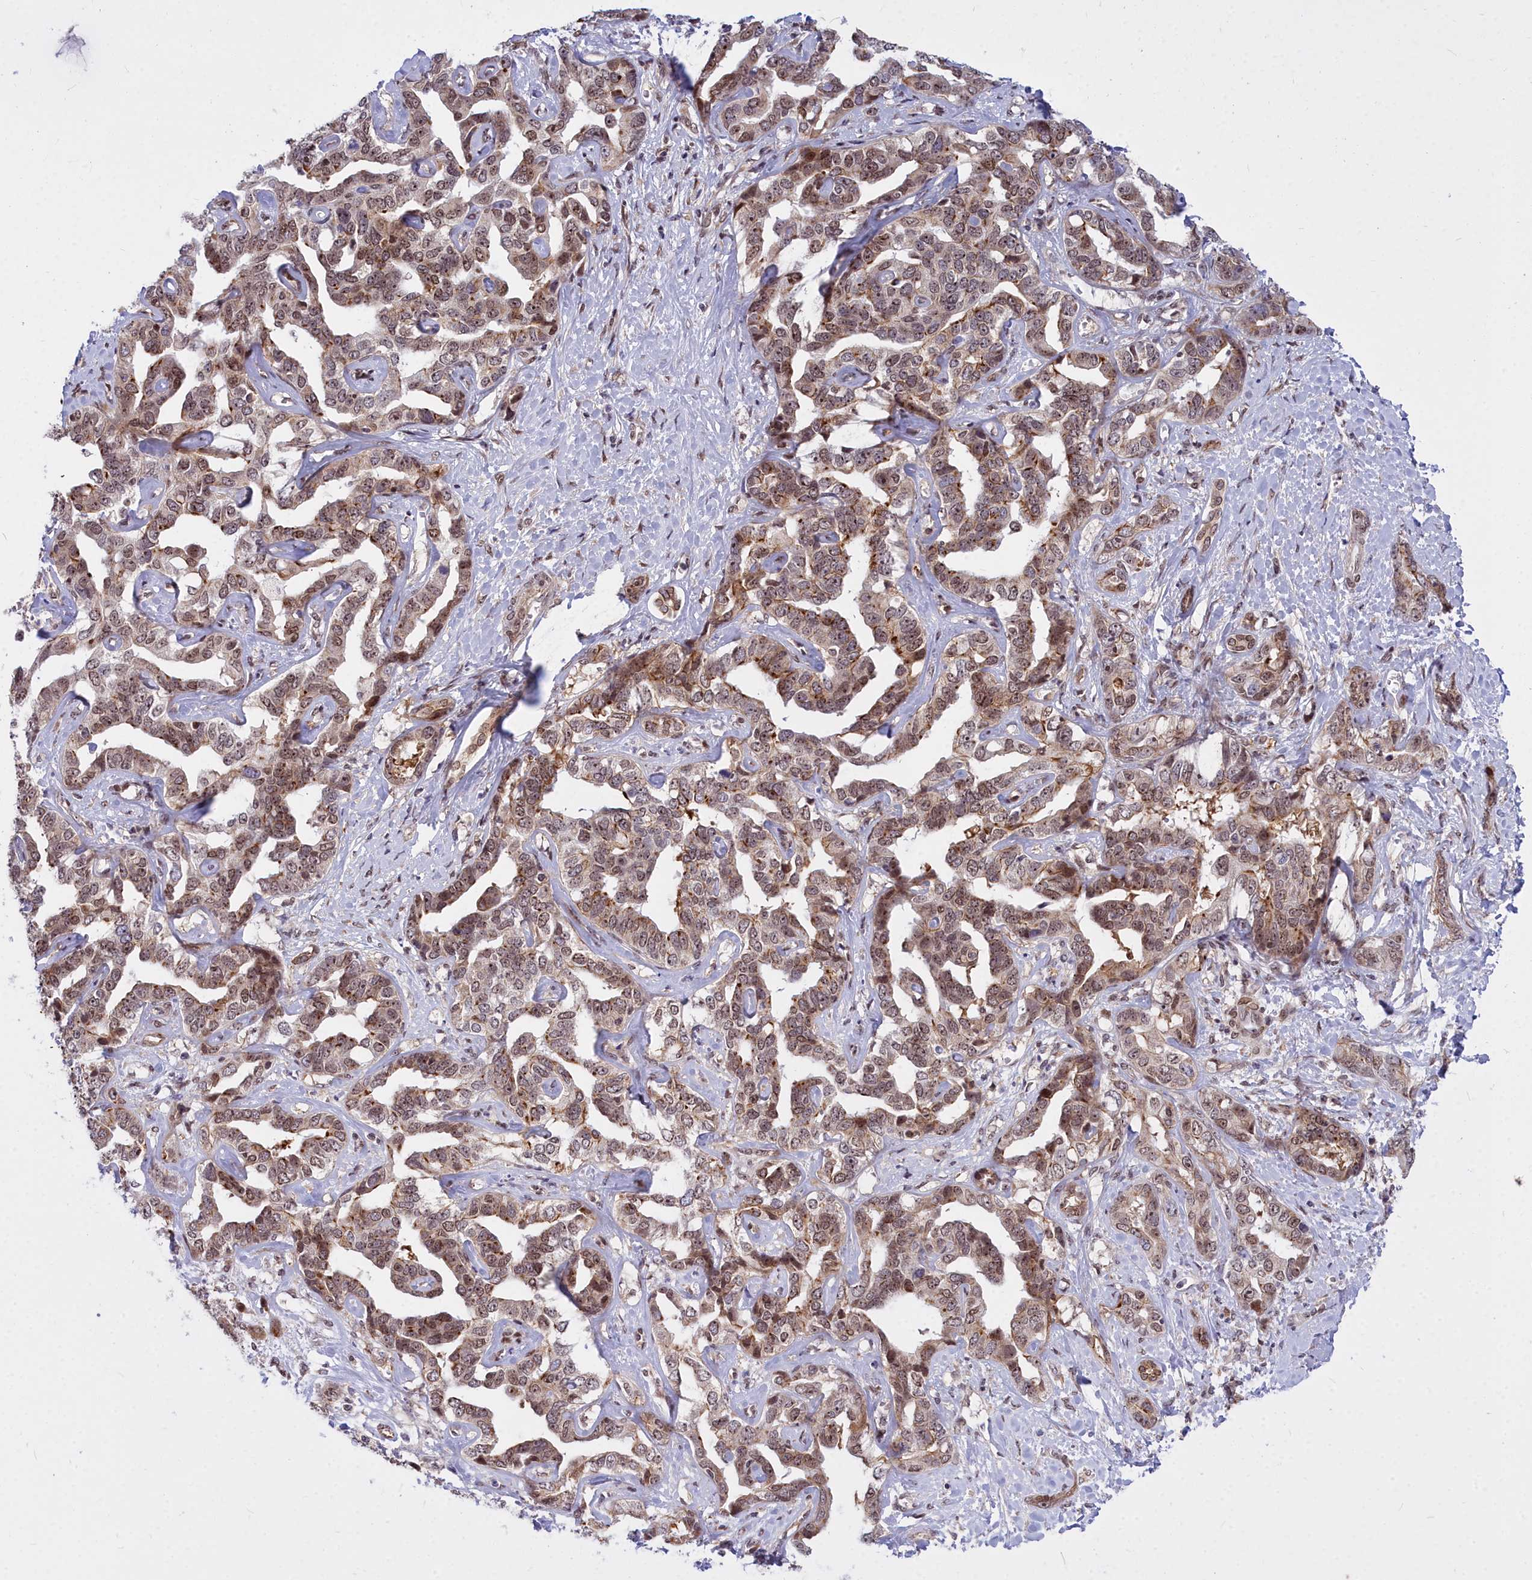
{"staining": {"intensity": "moderate", "quantity": "25%-75%", "location": "nuclear"}, "tissue": "liver cancer", "cell_type": "Tumor cells", "image_type": "cancer", "snomed": [{"axis": "morphology", "description": "Cholangiocarcinoma"}, {"axis": "topography", "description": "Liver"}], "caption": "This micrograph shows liver cholangiocarcinoma stained with immunohistochemistry to label a protein in brown. The nuclear of tumor cells show moderate positivity for the protein. Nuclei are counter-stained blue.", "gene": "ABCB8", "patient": {"sex": "male", "age": 59}}